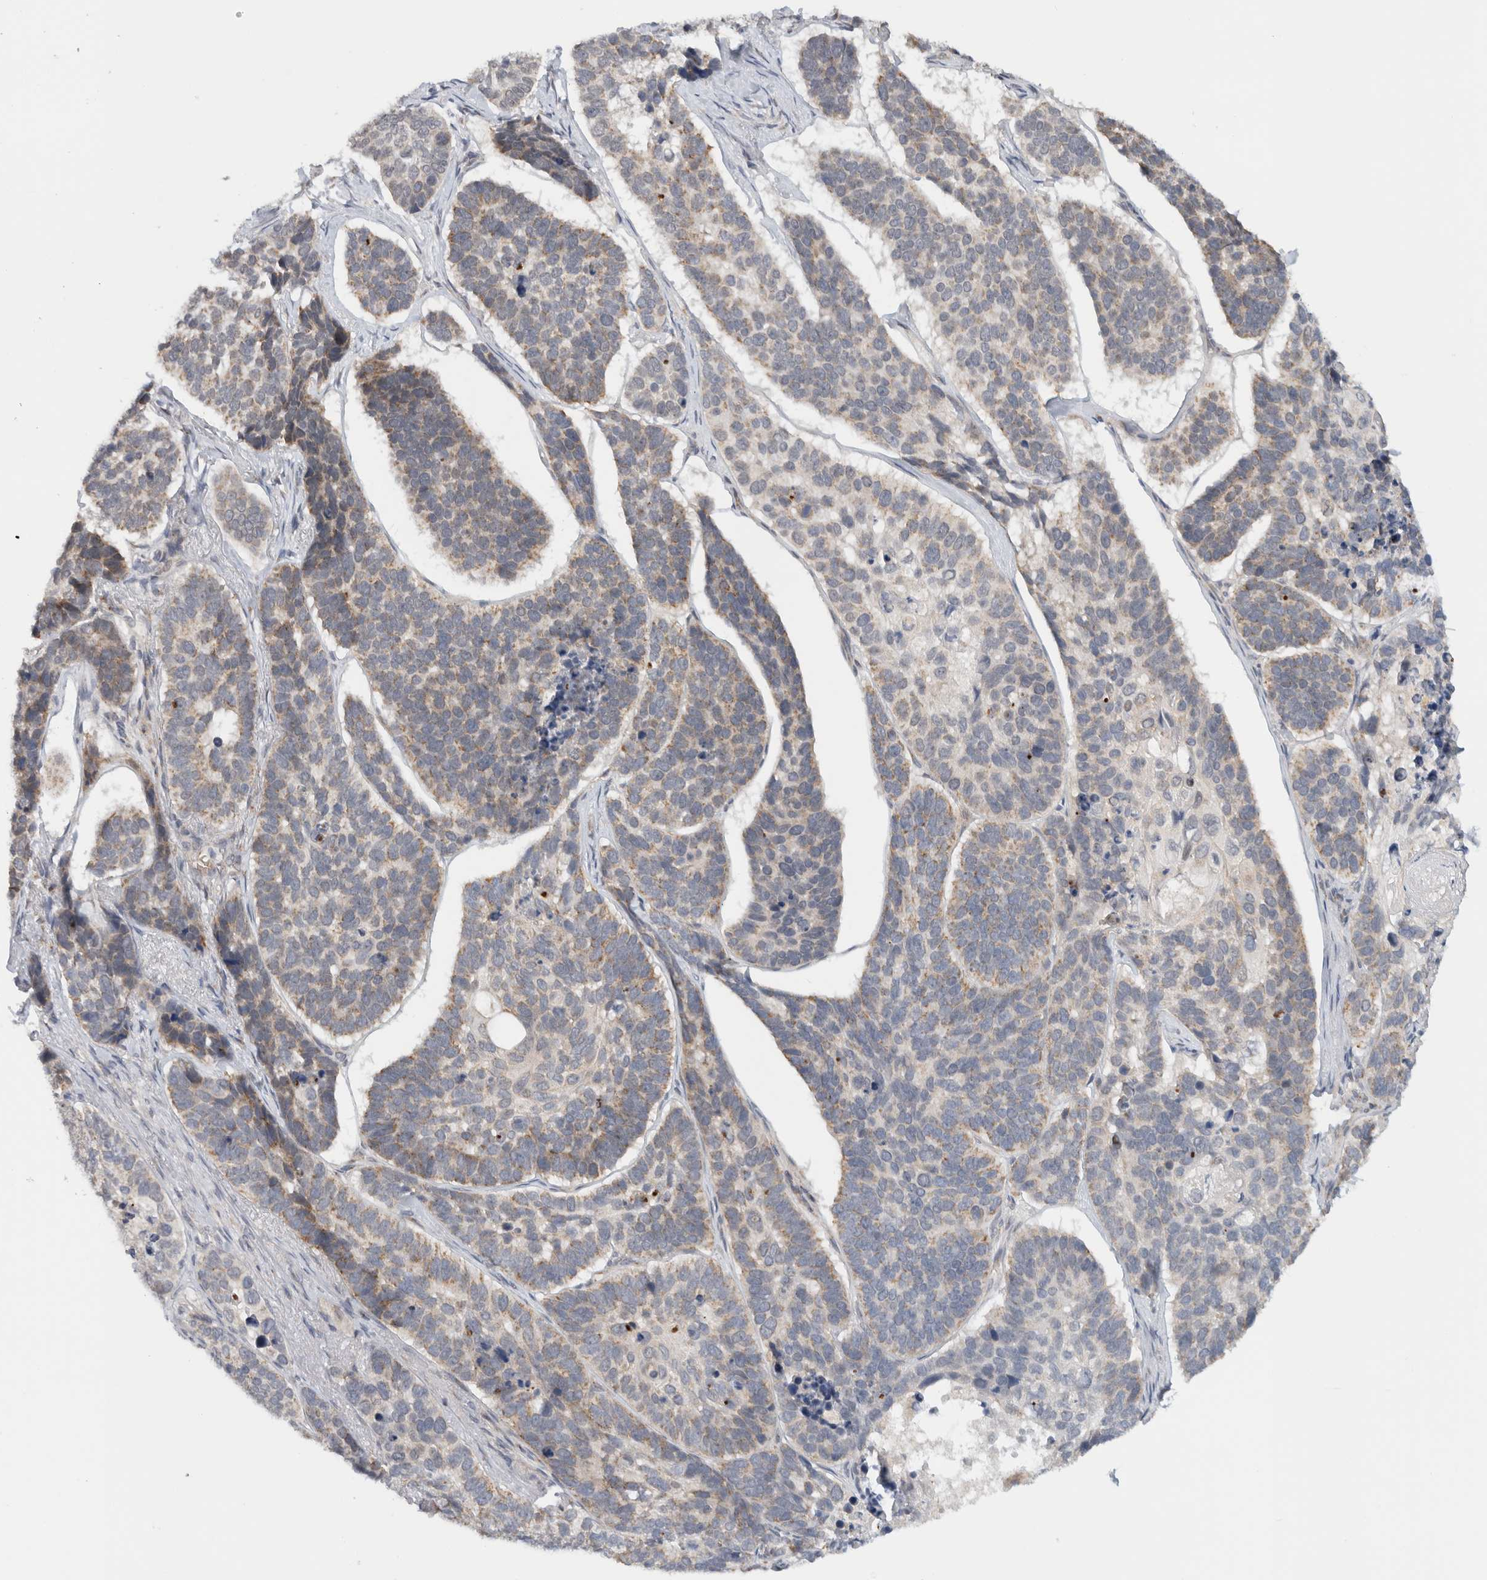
{"staining": {"intensity": "weak", "quantity": ">75%", "location": "cytoplasmic/membranous"}, "tissue": "skin cancer", "cell_type": "Tumor cells", "image_type": "cancer", "snomed": [{"axis": "morphology", "description": "Basal cell carcinoma"}, {"axis": "topography", "description": "Skin"}], "caption": "Protein staining by immunohistochemistry shows weak cytoplasmic/membranous staining in about >75% of tumor cells in skin cancer (basal cell carcinoma).", "gene": "CMC2", "patient": {"sex": "male", "age": 62}}